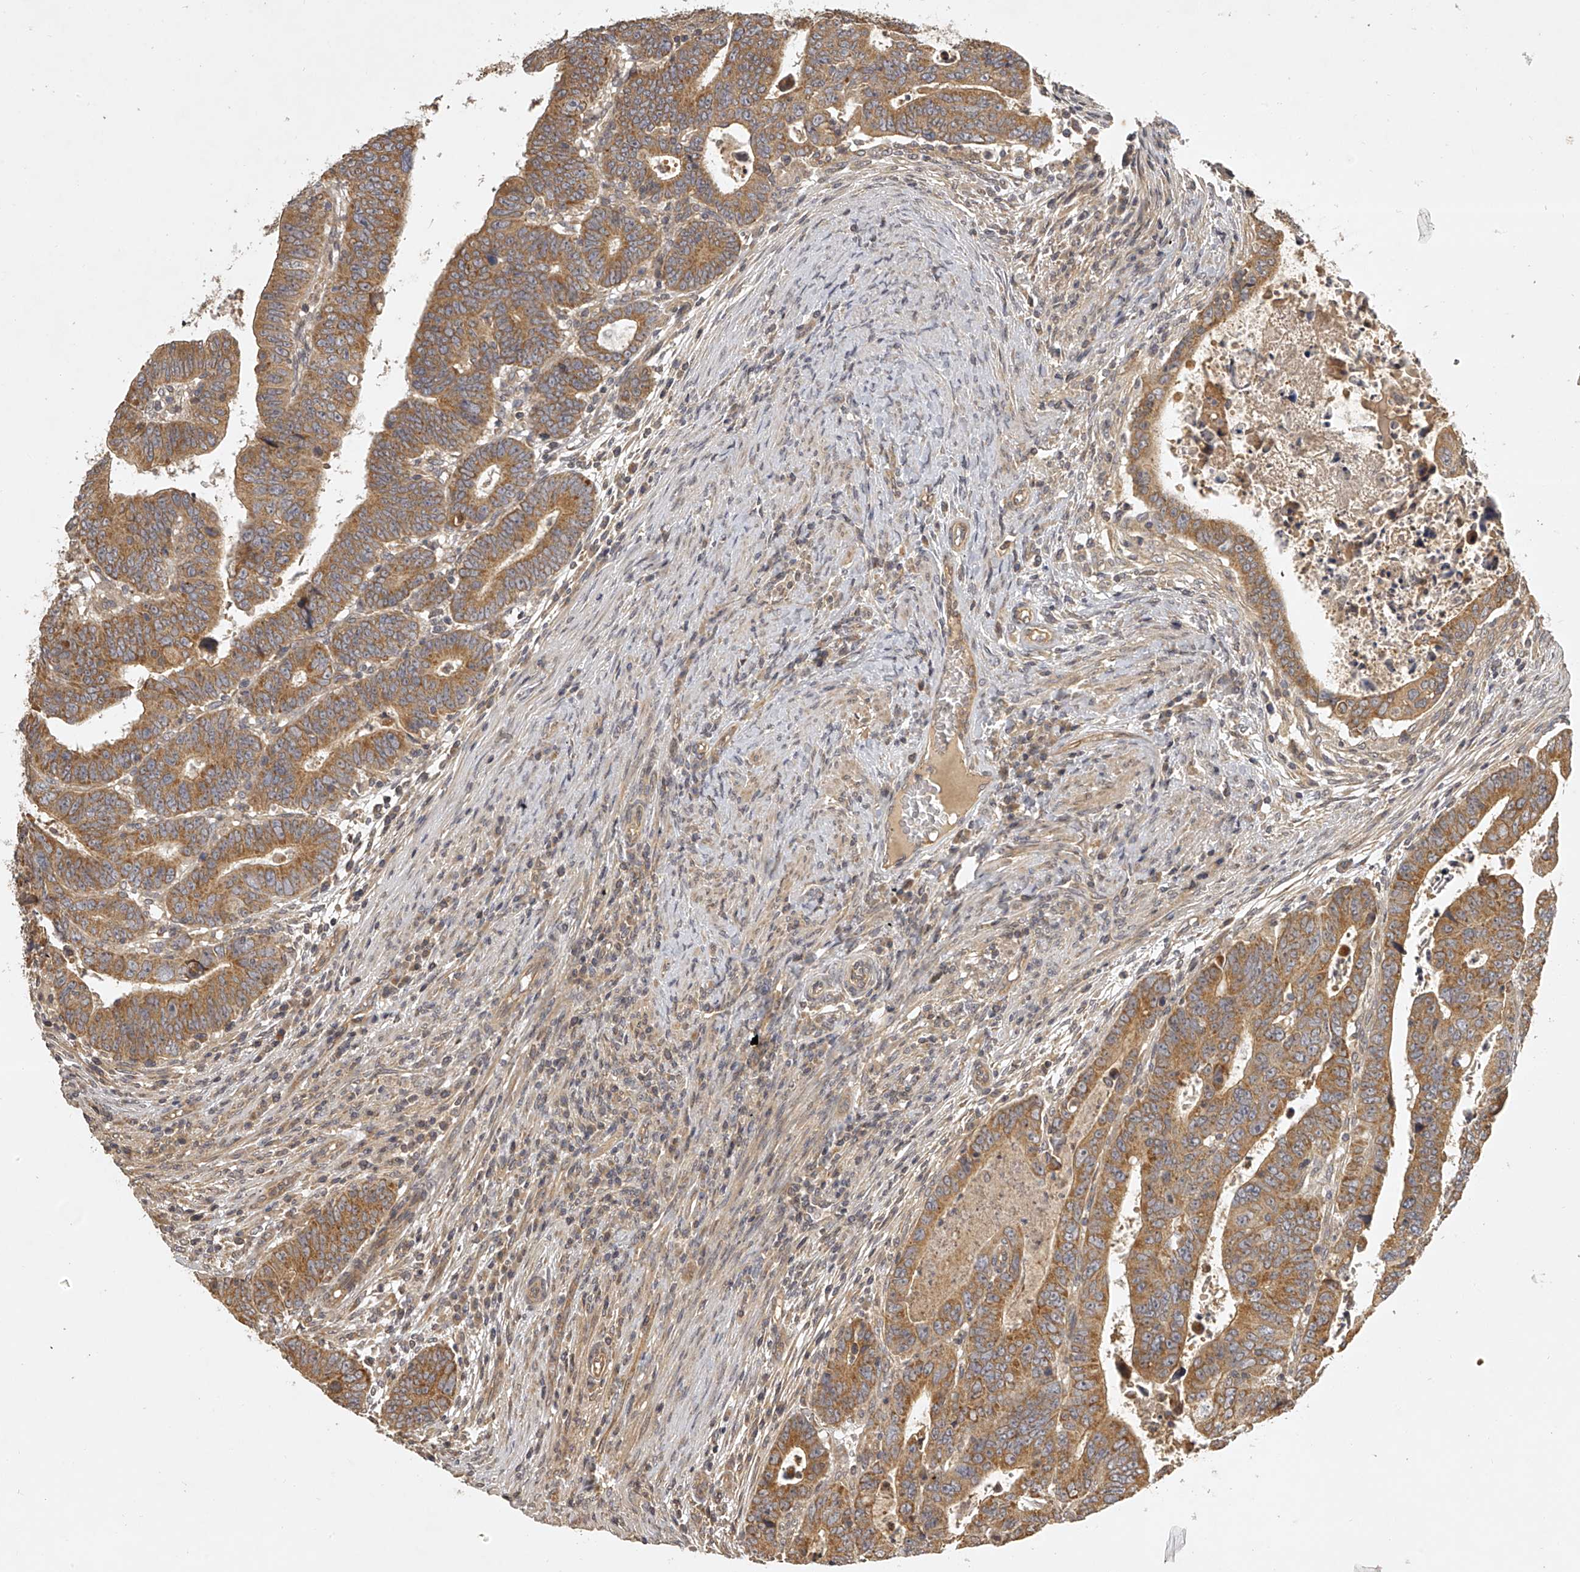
{"staining": {"intensity": "moderate", "quantity": ">75%", "location": "cytoplasmic/membranous"}, "tissue": "colorectal cancer", "cell_type": "Tumor cells", "image_type": "cancer", "snomed": [{"axis": "morphology", "description": "Normal tissue, NOS"}, {"axis": "morphology", "description": "Adenocarcinoma, NOS"}, {"axis": "topography", "description": "Rectum"}], "caption": "Protein analysis of adenocarcinoma (colorectal) tissue reveals moderate cytoplasmic/membranous staining in about >75% of tumor cells.", "gene": "NFS1", "patient": {"sex": "female", "age": 65}}